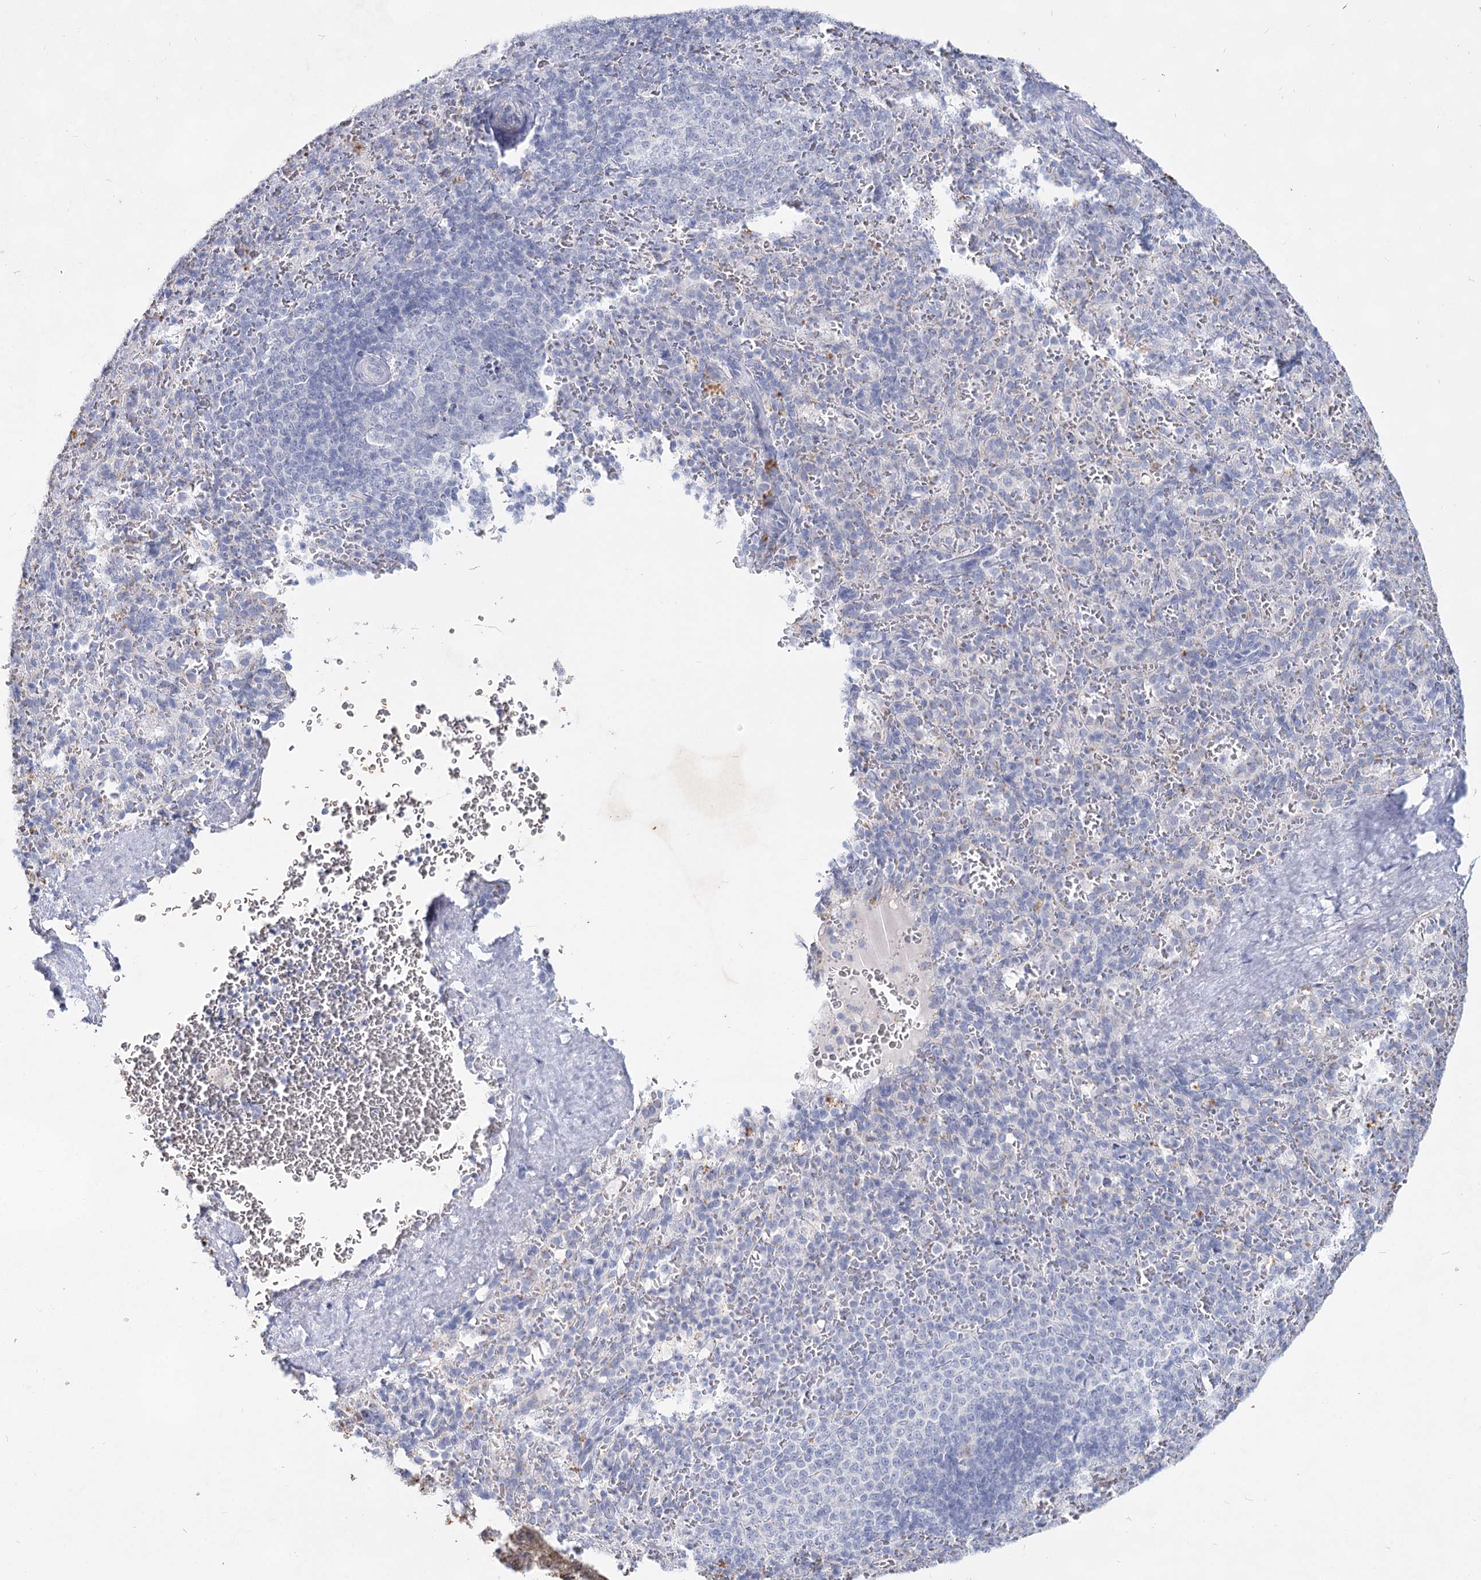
{"staining": {"intensity": "negative", "quantity": "none", "location": "none"}, "tissue": "spleen", "cell_type": "Cells in red pulp", "image_type": "normal", "snomed": [{"axis": "morphology", "description": "Normal tissue, NOS"}, {"axis": "topography", "description": "Spleen"}], "caption": "Immunohistochemistry (IHC) photomicrograph of unremarkable human spleen stained for a protein (brown), which reveals no positivity in cells in red pulp.", "gene": "CCDC73", "patient": {"sex": "female", "age": 21}}